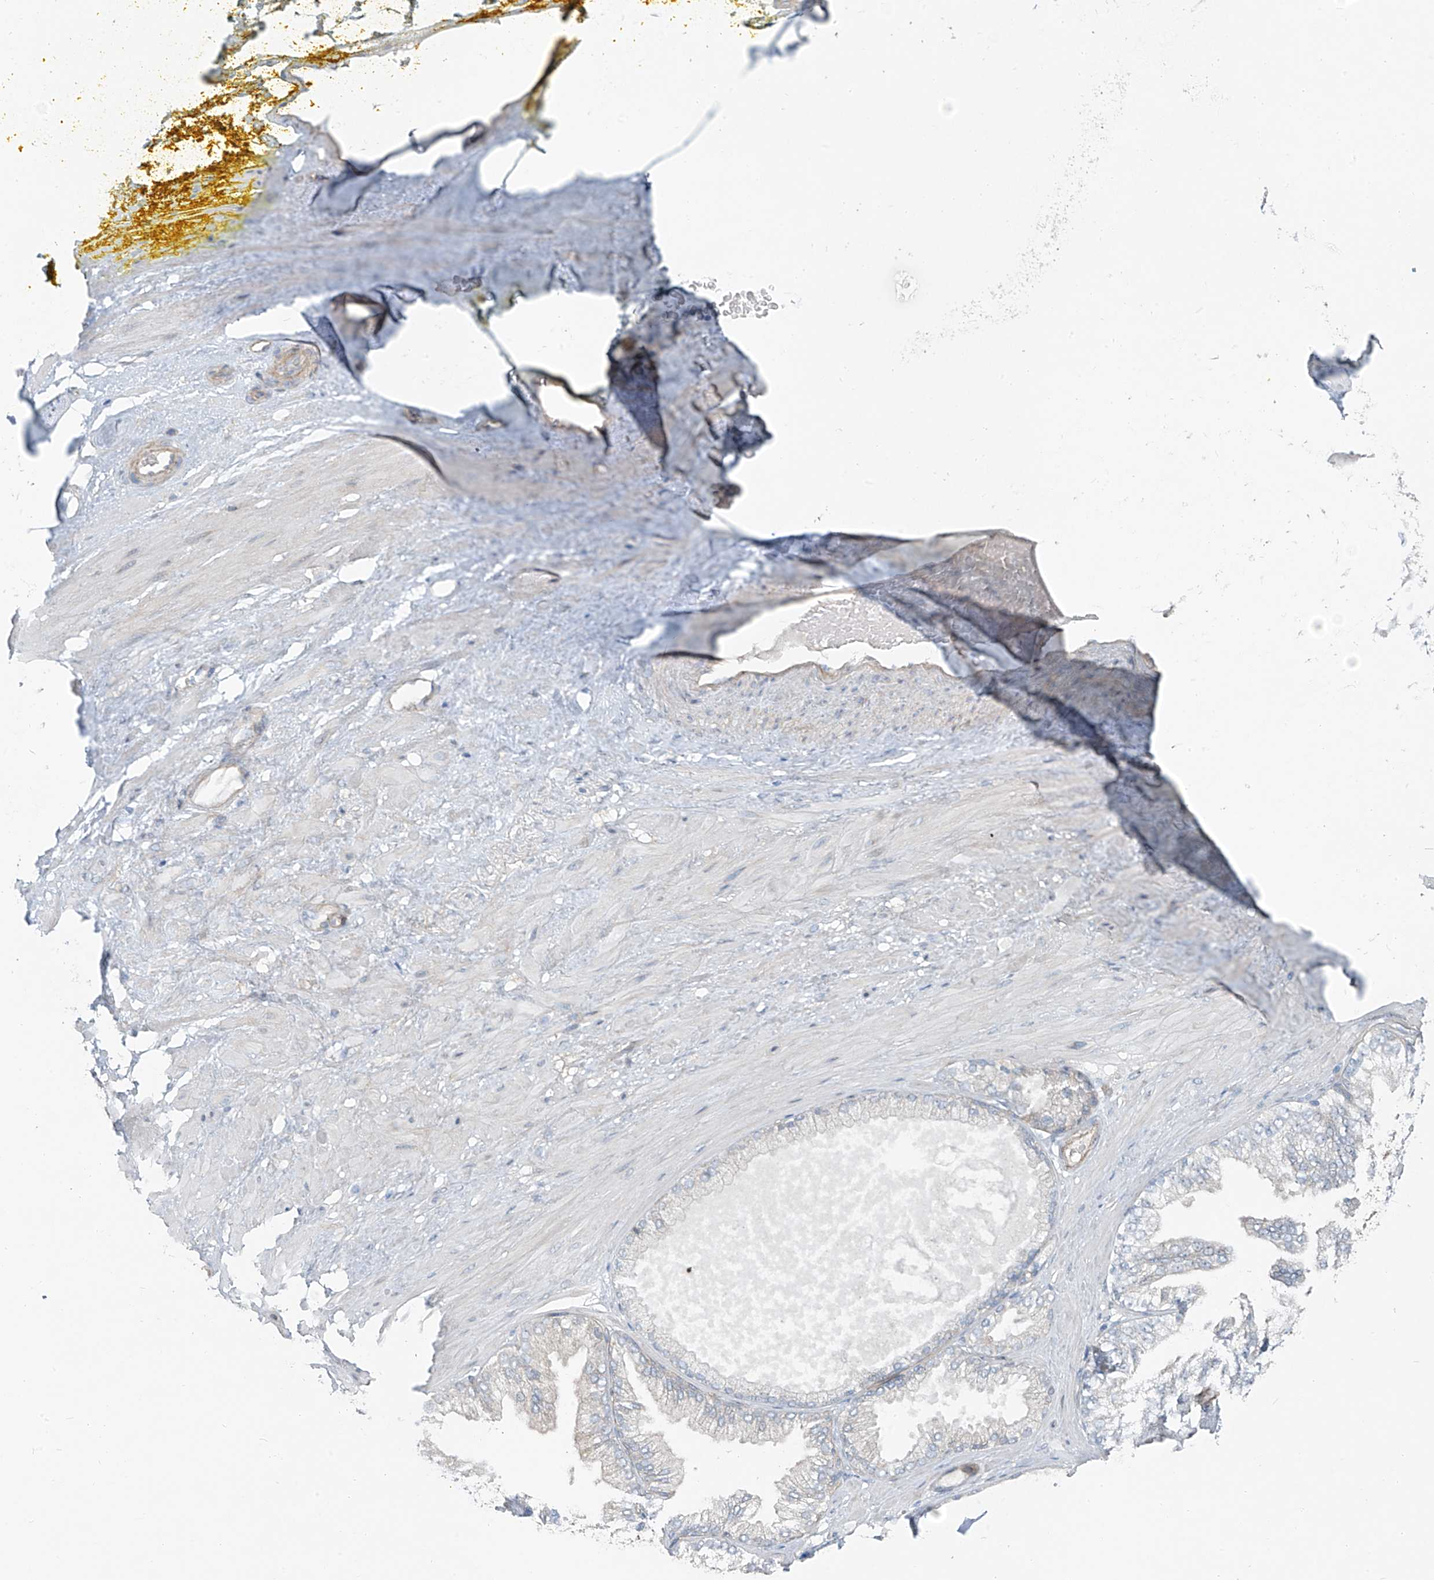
{"staining": {"intensity": "negative", "quantity": "none", "location": "none"}, "tissue": "adipose tissue", "cell_type": "Adipocytes", "image_type": "normal", "snomed": [{"axis": "morphology", "description": "Normal tissue, NOS"}, {"axis": "morphology", "description": "Adenocarcinoma, Low grade"}, {"axis": "topography", "description": "Prostate"}, {"axis": "topography", "description": "Peripheral nerve tissue"}], "caption": "An immunohistochemistry image of benign adipose tissue is shown. There is no staining in adipocytes of adipose tissue. (Stains: DAB (3,3'-diaminobenzidine) immunohistochemistry with hematoxylin counter stain, Microscopy: brightfield microscopy at high magnification).", "gene": "TNS2", "patient": {"sex": "male", "age": 63}}